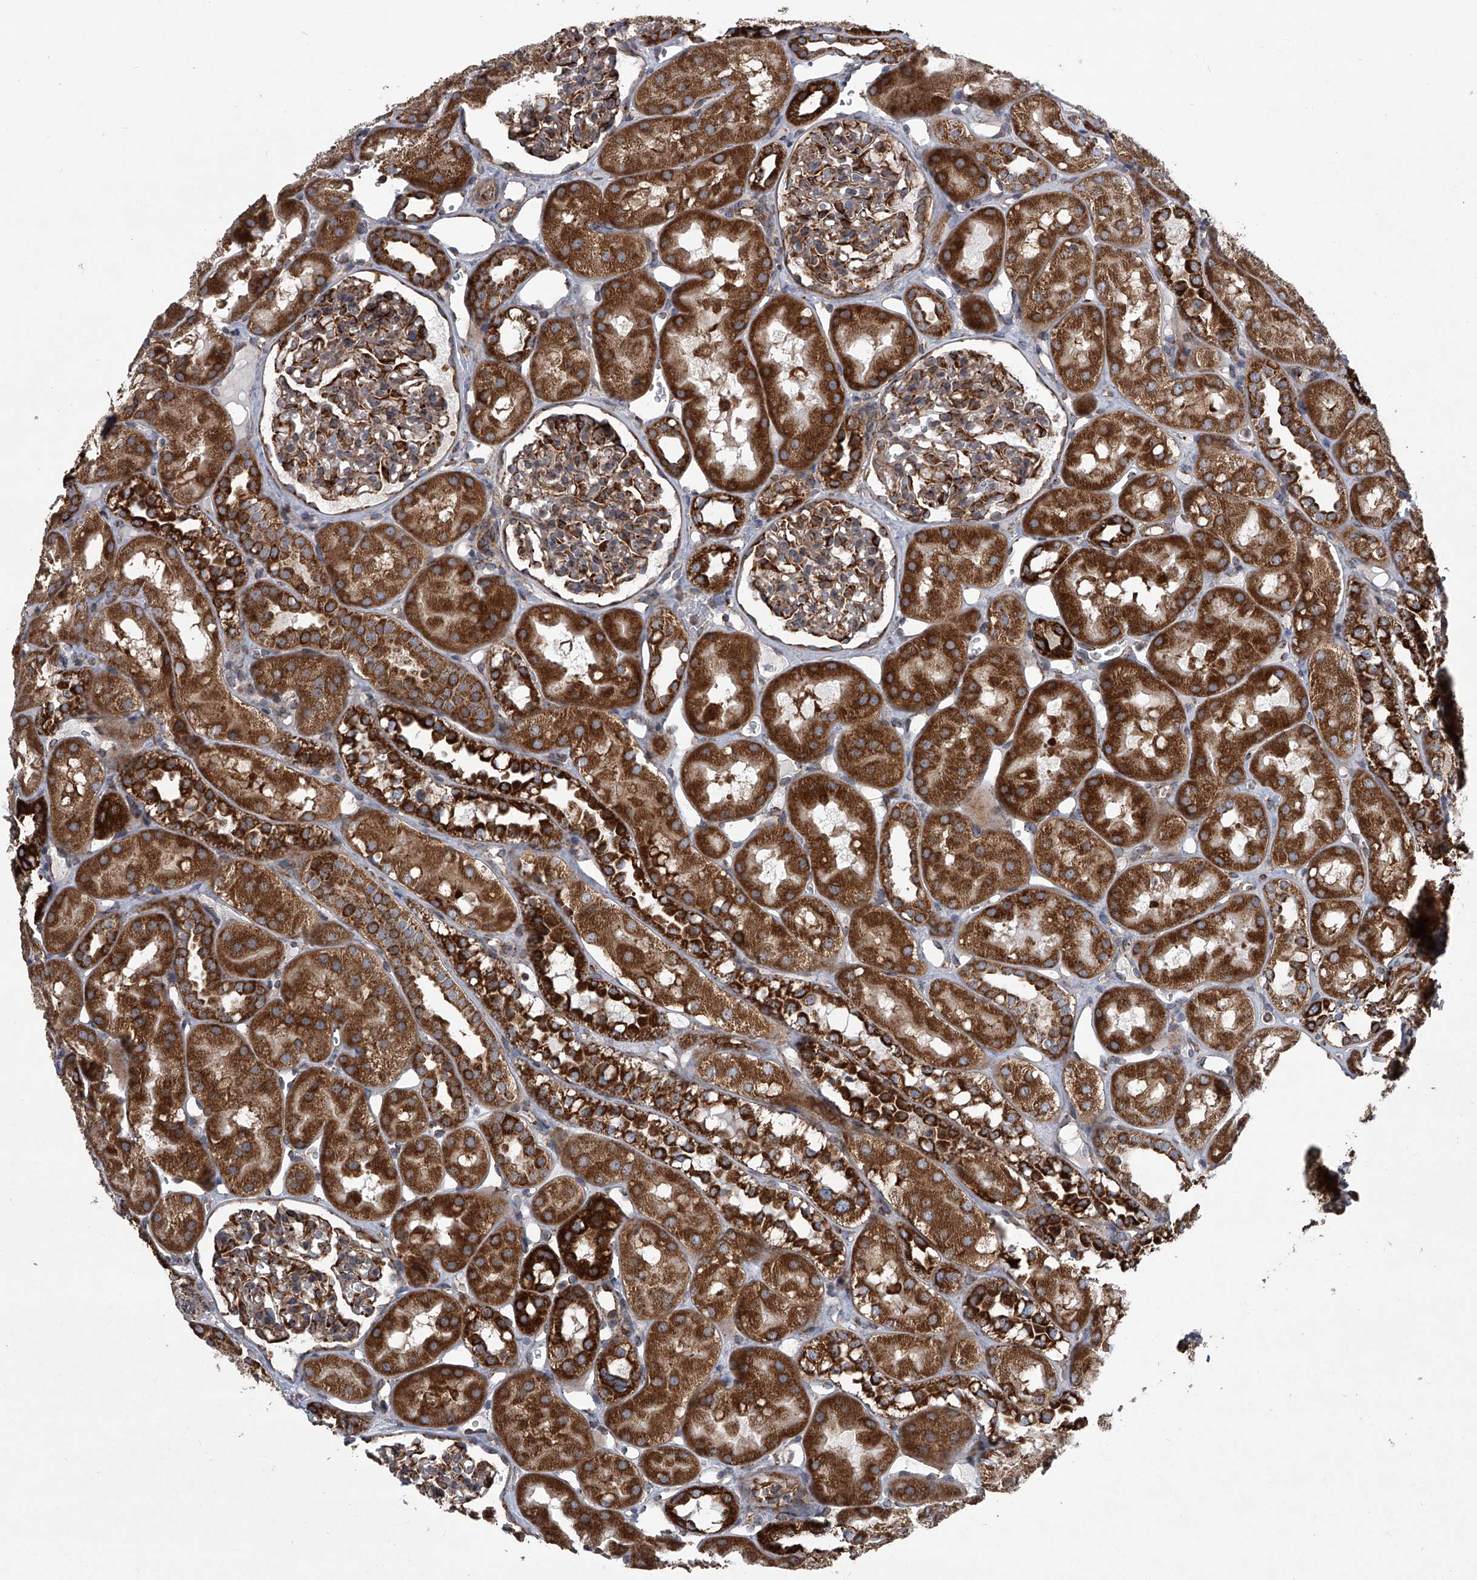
{"staining": {"intensity": "moderate", "quantity": ">75%", "location": "cytoplasmic/membranous"}, "tissue": "kidney", "cell_type": "Cells in glomeruli", "image_type": "normal", "snomed": [{"axis": "morphology", "description": "Normal tissue, NOS"}, {"axis": "topography", "description": "Kidney"}], "caption": "IHC staining of normal kidney, which exhibits medium levels of moderate cytoplasmic/membranous staining in approximately >75% of cells in glomeruli indicating moderate cytoplasmic/membranous protein staining. The staining was performed using DAB (brown) for protein detection and nuclei were counterstained in hematoxylin (blue).", "gene": "ZC3H15", "patient": {"sex": "male", "age": 16}}